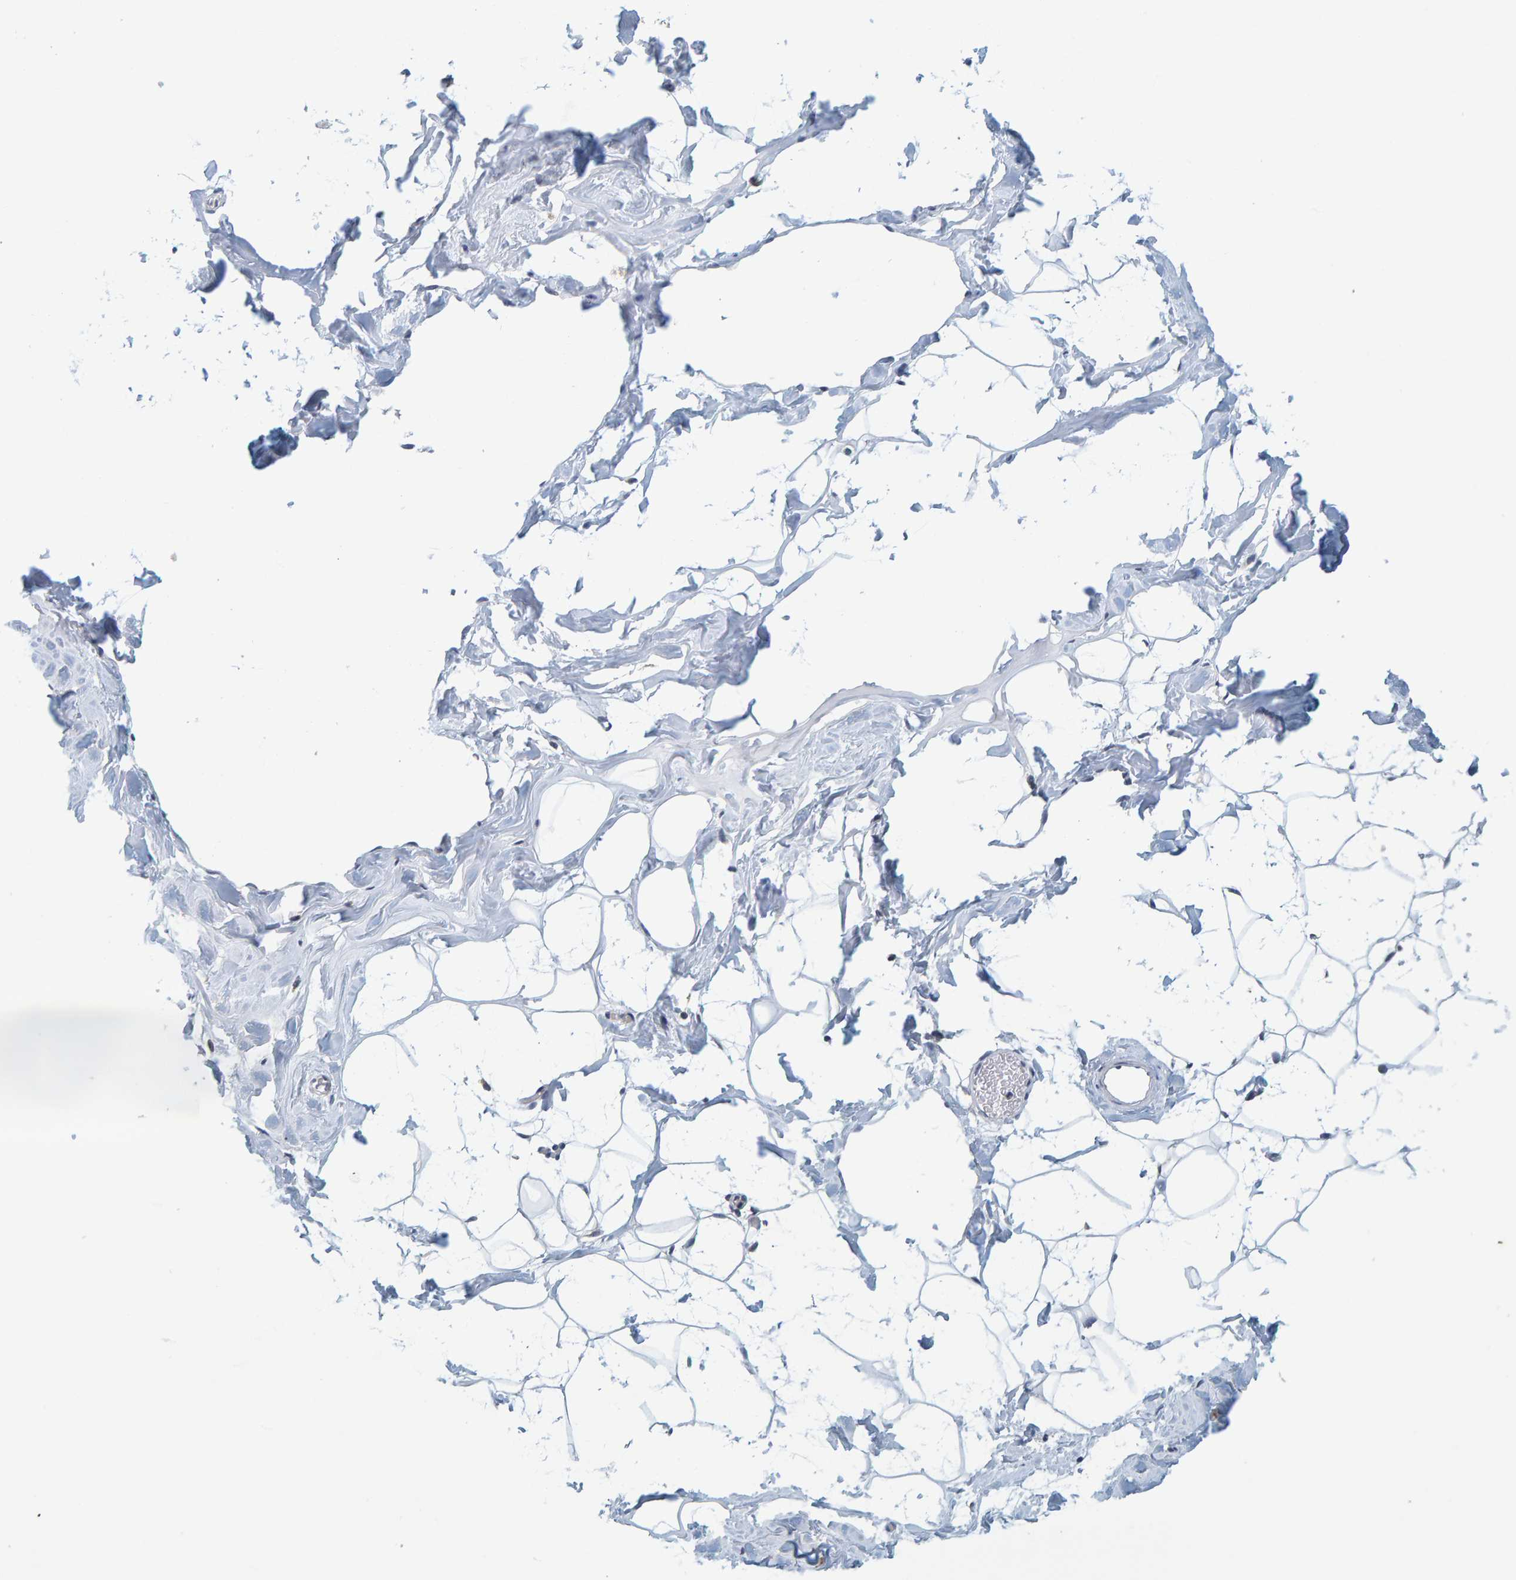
{"staining": {"intensity": "negative", "quantity": "none", "location": "none"}, "tissue": "adipose tissue", "cell_type": "Adipocytes", "image_type": "normal", "snomed": [{"axis": "morphology", "description": "Normal tissue, NOS"}, {"axis": "morphology", "description": "Fibrosis, NOS"}, {"axis": "topography", "description": "Breast"}, {"axis": "topography", "description": "Adipose tissue"}], "caption": "A high-resolution photomicrograph shows IHC staining of unremarkable adipose tissue, which exhibits no significant positivity in adipocytes. Brightfield microscopy of IHC stained with DAB (brown) and hematoxylin (blue), captured at high magnification.", "gene": "SGPL1", "patient": {"sex": "female", "age": 39}}